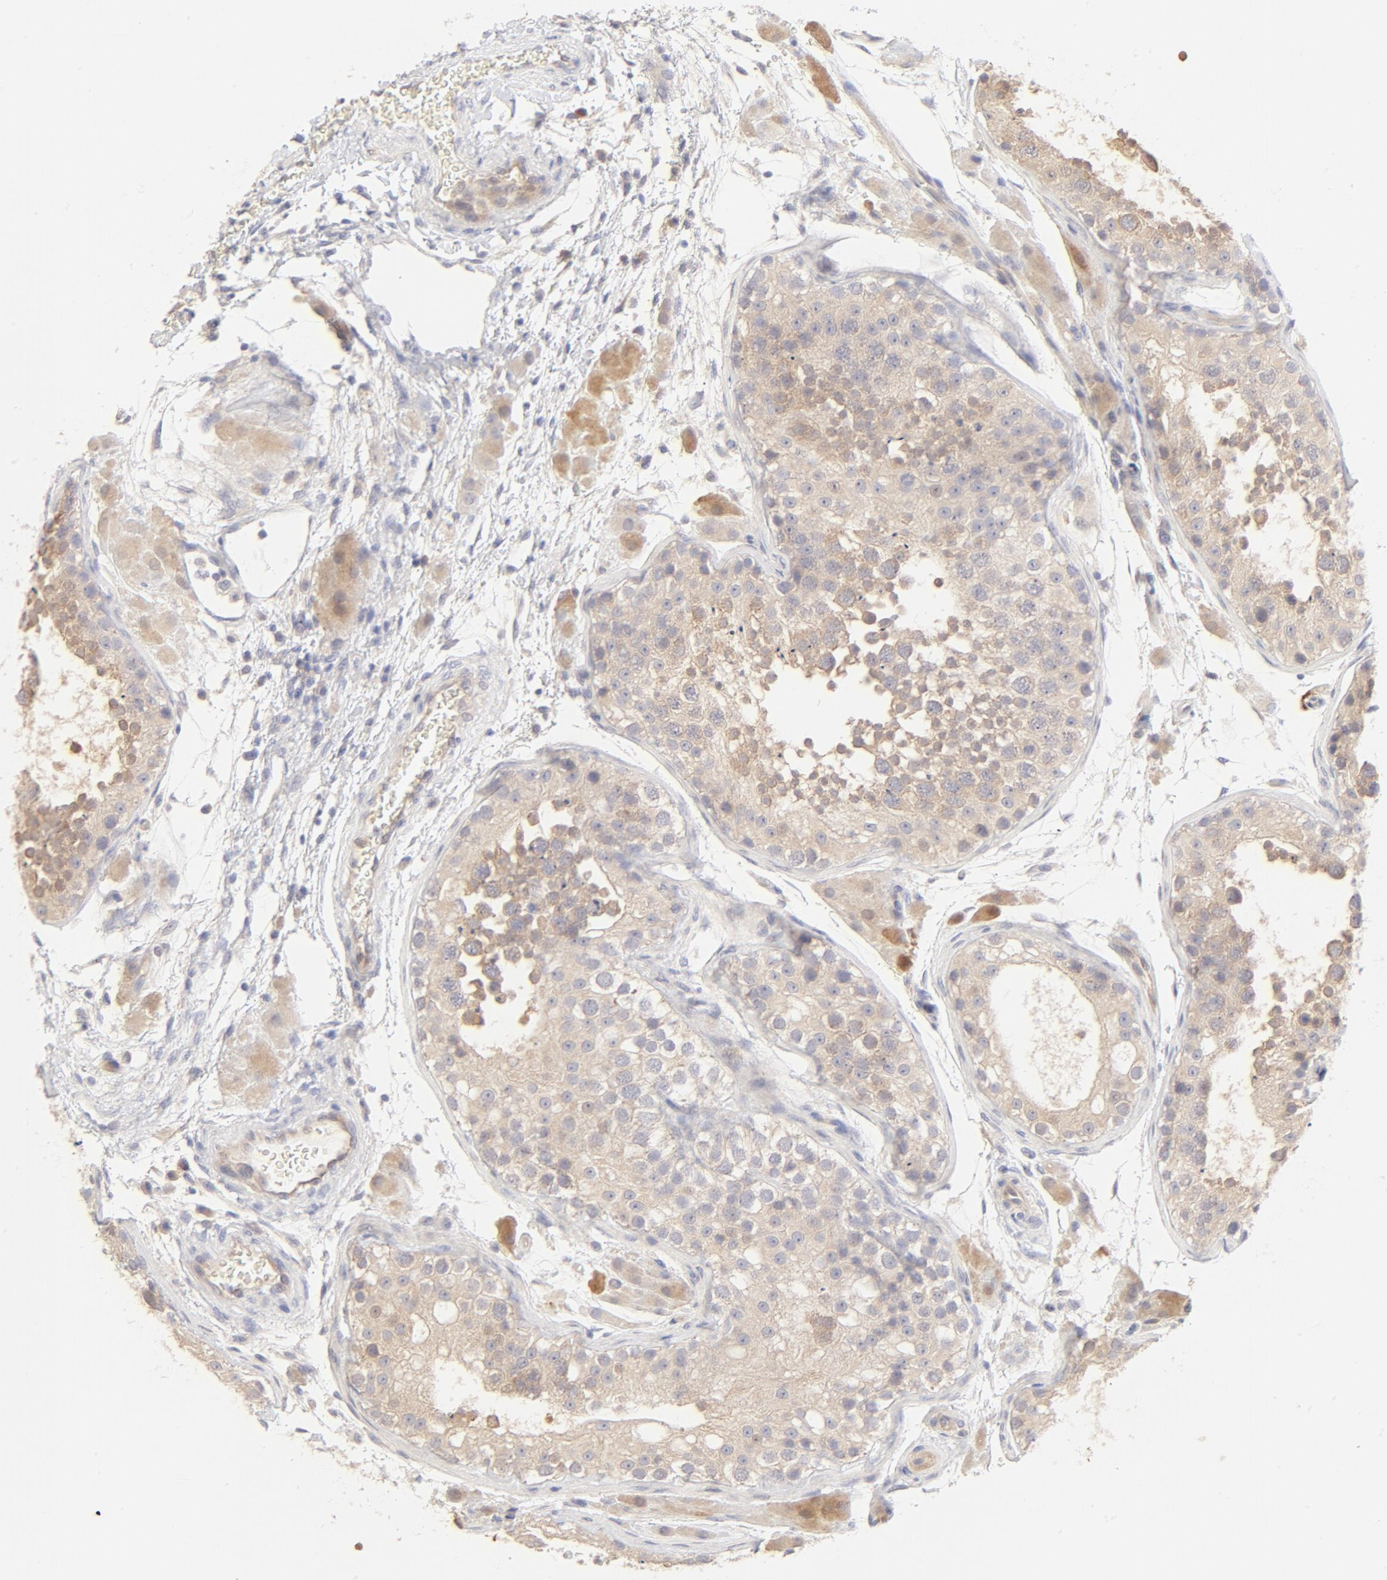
{"staining": {"intensity": "moderate", "quantity": "25%-75%", "location": "cytoplasmic/membranous"}, "tissue": "testis", "cell_type": "Cells in seminiferous ducts", "image_type": "normal", "snomed": [{"axis": "morphology", "description": "Normal tissue, NOS"}, {"axis": "topography", "description": "Testis"}], "caption": "High-power microscopy captured an immunohistochemistry (IHC) histopathology image of benign testis, revealing moderate cytoplasmic/membranous expression in approximately 25%-75% of cells in seminiferous ducts. (DAB = brown stain, brightfield microscopy at high magnification).", "gene": "NKX2", "patient": {"sex": "male", "age": 26}}